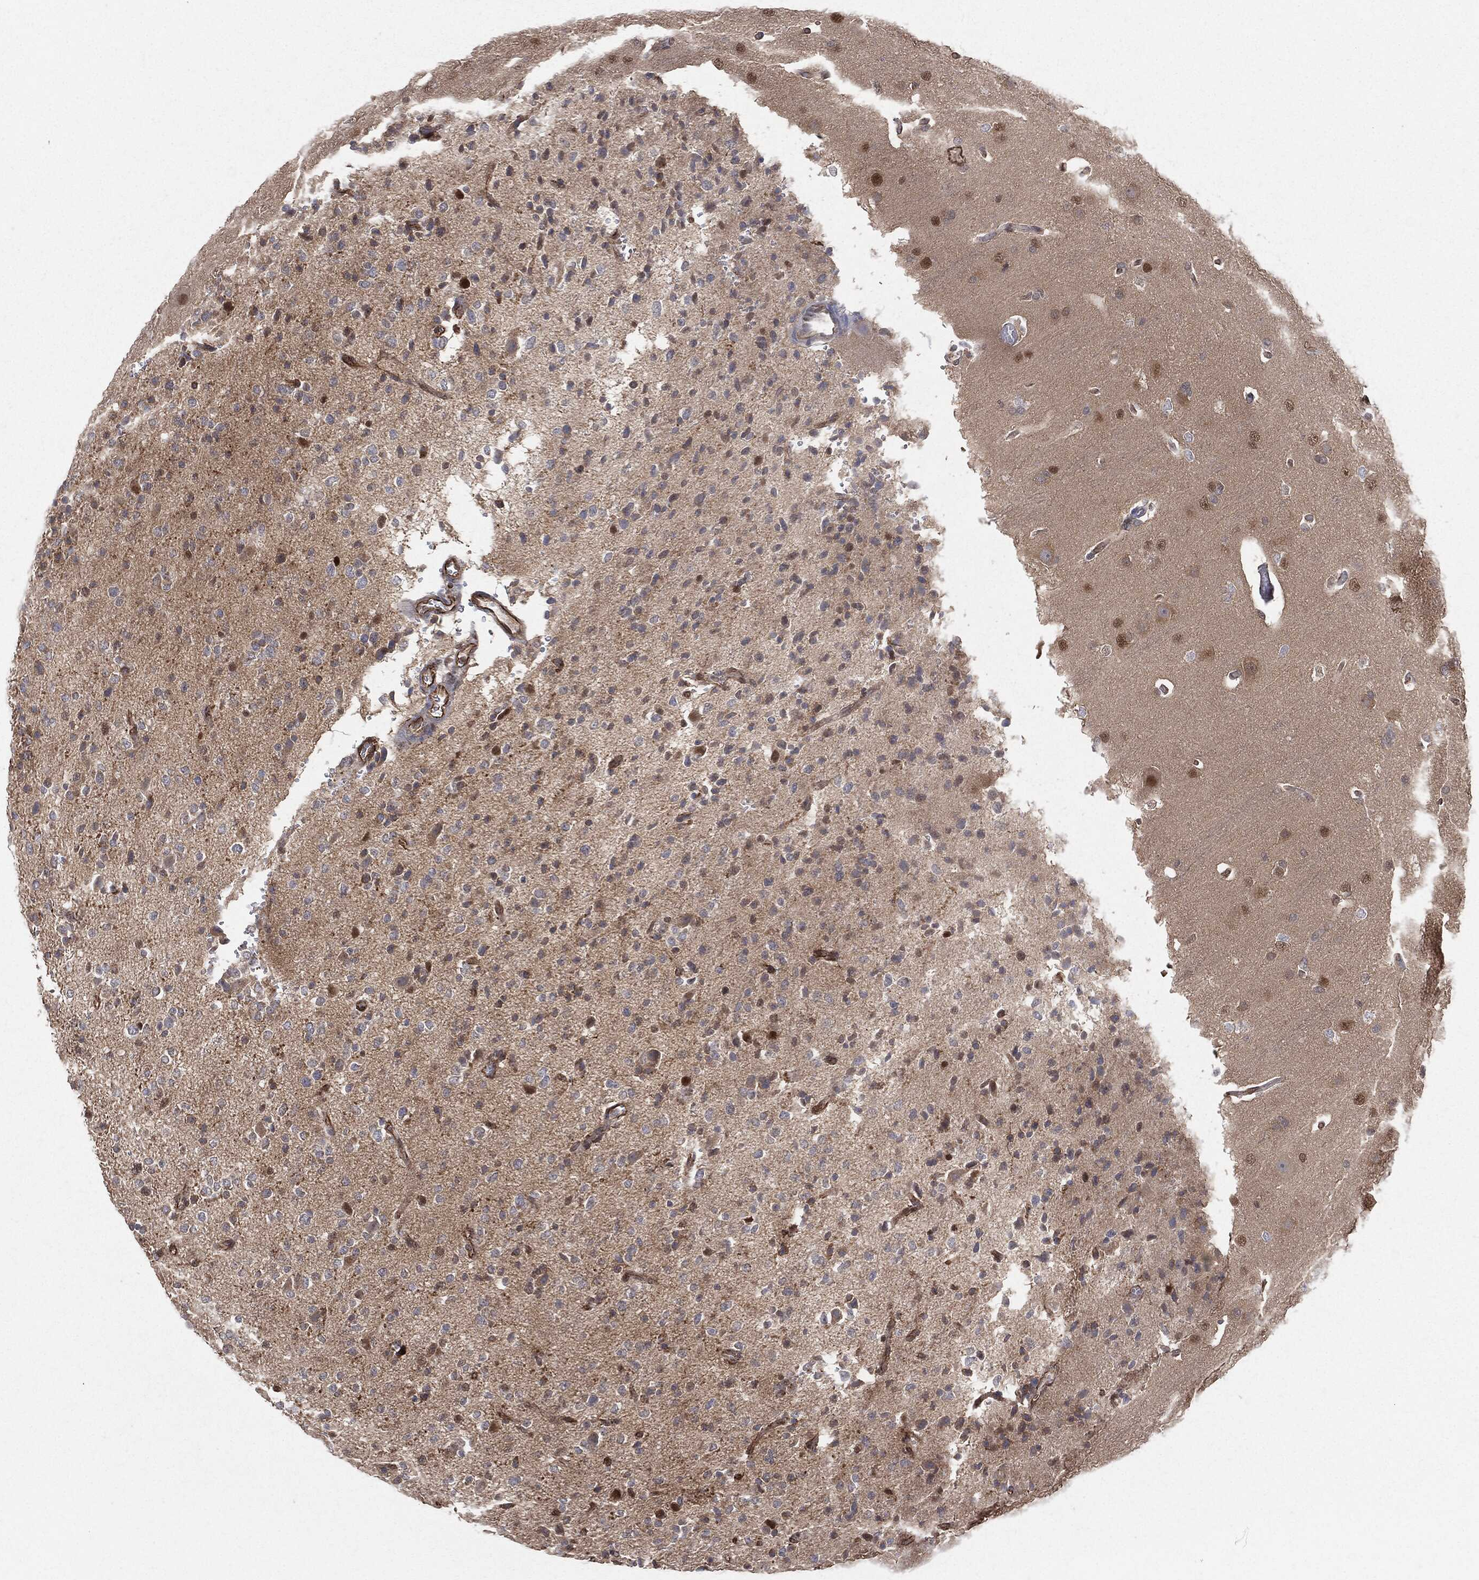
{"staining": {"intensity": "strong", "quantity": "<25%", "location": "nuclear"}, "tissue": "glioma", "cell_type": "Tumor cells", "image_type": "cancer", "snomed": [{"axis": "morphology", "description": "Glioma, malignant, Low grade"}, {"axis": "topography", "description": "Brain"}], "caption": "DAB immunohistochemical staining of human low-grade glioma (malignant) shows strong nuclear protein expression in approximately <25% of tumor cells. The staining was performed using DAB to visualize the protein expression in brown, while the nuclei were stained in blue with hematoxylin (Magnification: 20x).", "gene": "TP53RK", "patient": {"sex": "male", "age": 41}}